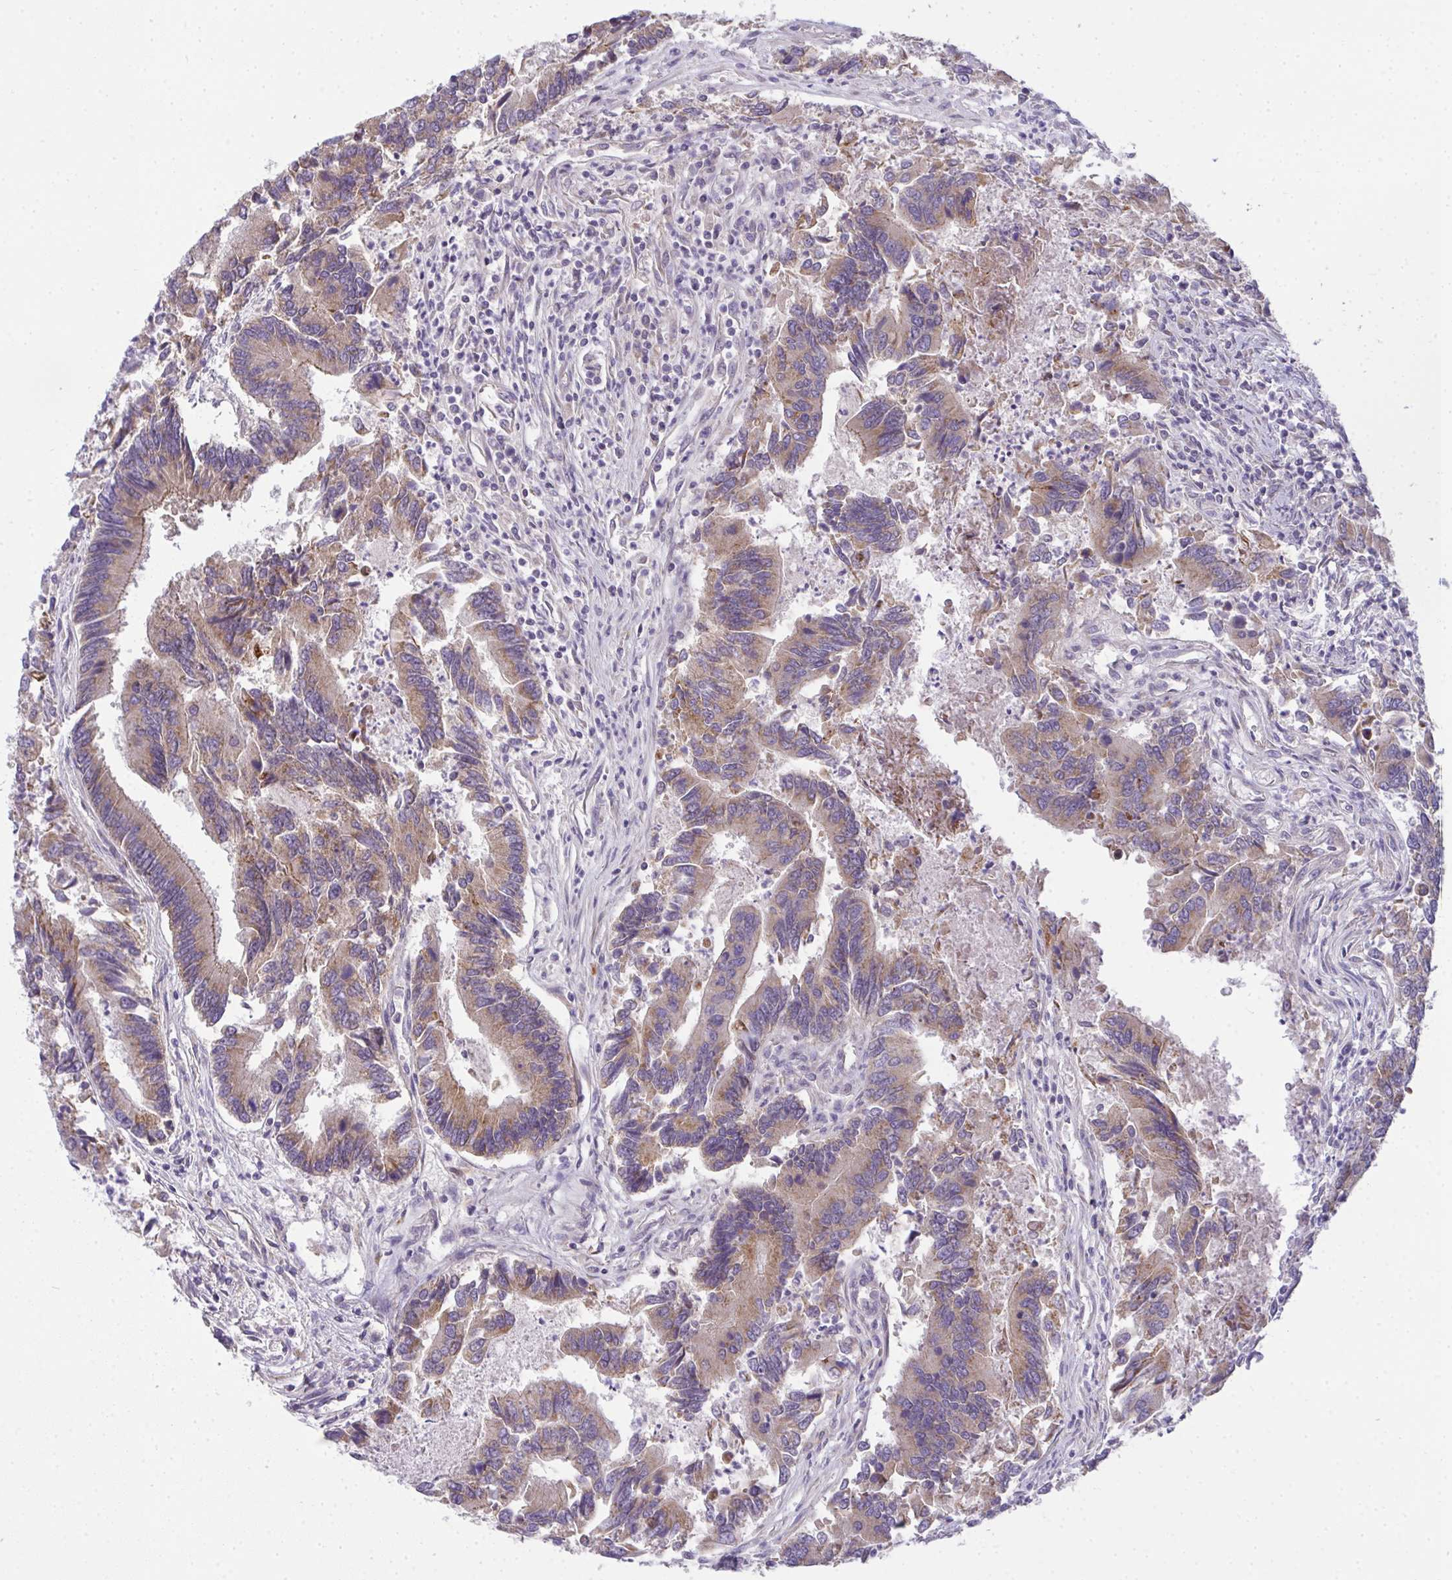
{"staining": {"intensity": "weak", "quantity": "25%-75%", "location": "cytoplasmic/membranous"}, "tissue": "colorectal cancer", "cell_type": "Tumor cells", "image_type": "cancer", "snomed": [{"axis": "morphology", "description": "Adenocarcinoma, NOS"}, {"axis": "topography", "description": "Colon"}], "caption": "DAB (3,3'-diaminobenzidine) immunohistochemical staining of human colorectal adenocarcinoma exhibits weak cytoplasmic/membranous protein staining in approximately 25%-75% of tumor cells.", "gene": "NT5C1A", "patient": {"sex": "female", "age": 67}}